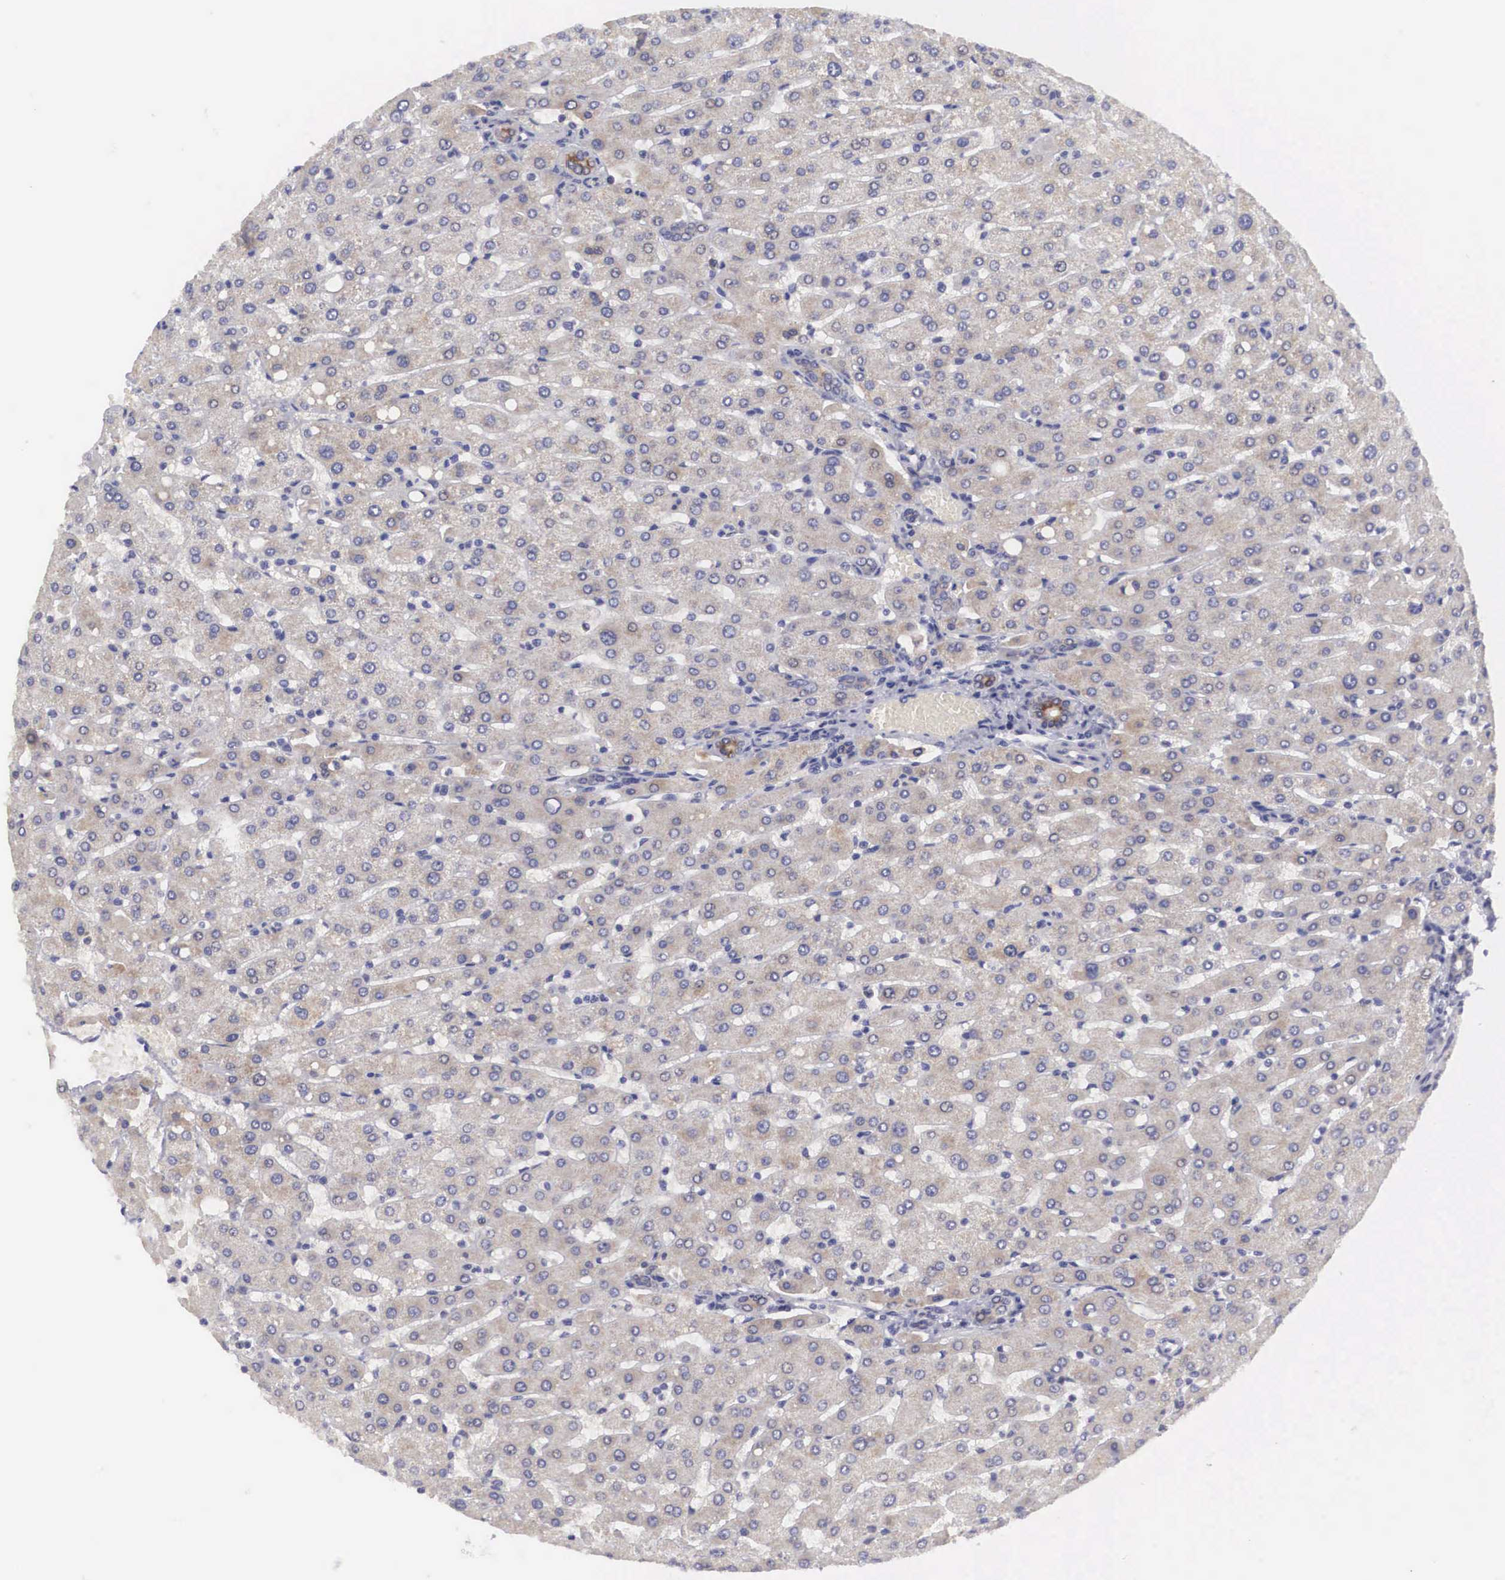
{"staining": {"intensity": "moderate", "quantity": "25%-75%", "location": "cytoplasmic/membranous"}, "tissue": "liver", "cell_type": "Cholangiocytes", "image_type": "normal", "snomed": [{"axis": "morphology", "description": "Normal tissue, NOS"}, {"axis": "topography", "description": "Liver"}], "caption": "The photomicrograph displays staining of normal liver, revealing moderate cytoplasmic/membranous protein positivity (brown color) within cholangiocytes. The protein of interest is shown in brown color, while the nuclei are stained blue.", "gene": "NREP", "patient": {"sex": "female", "age": 30}}